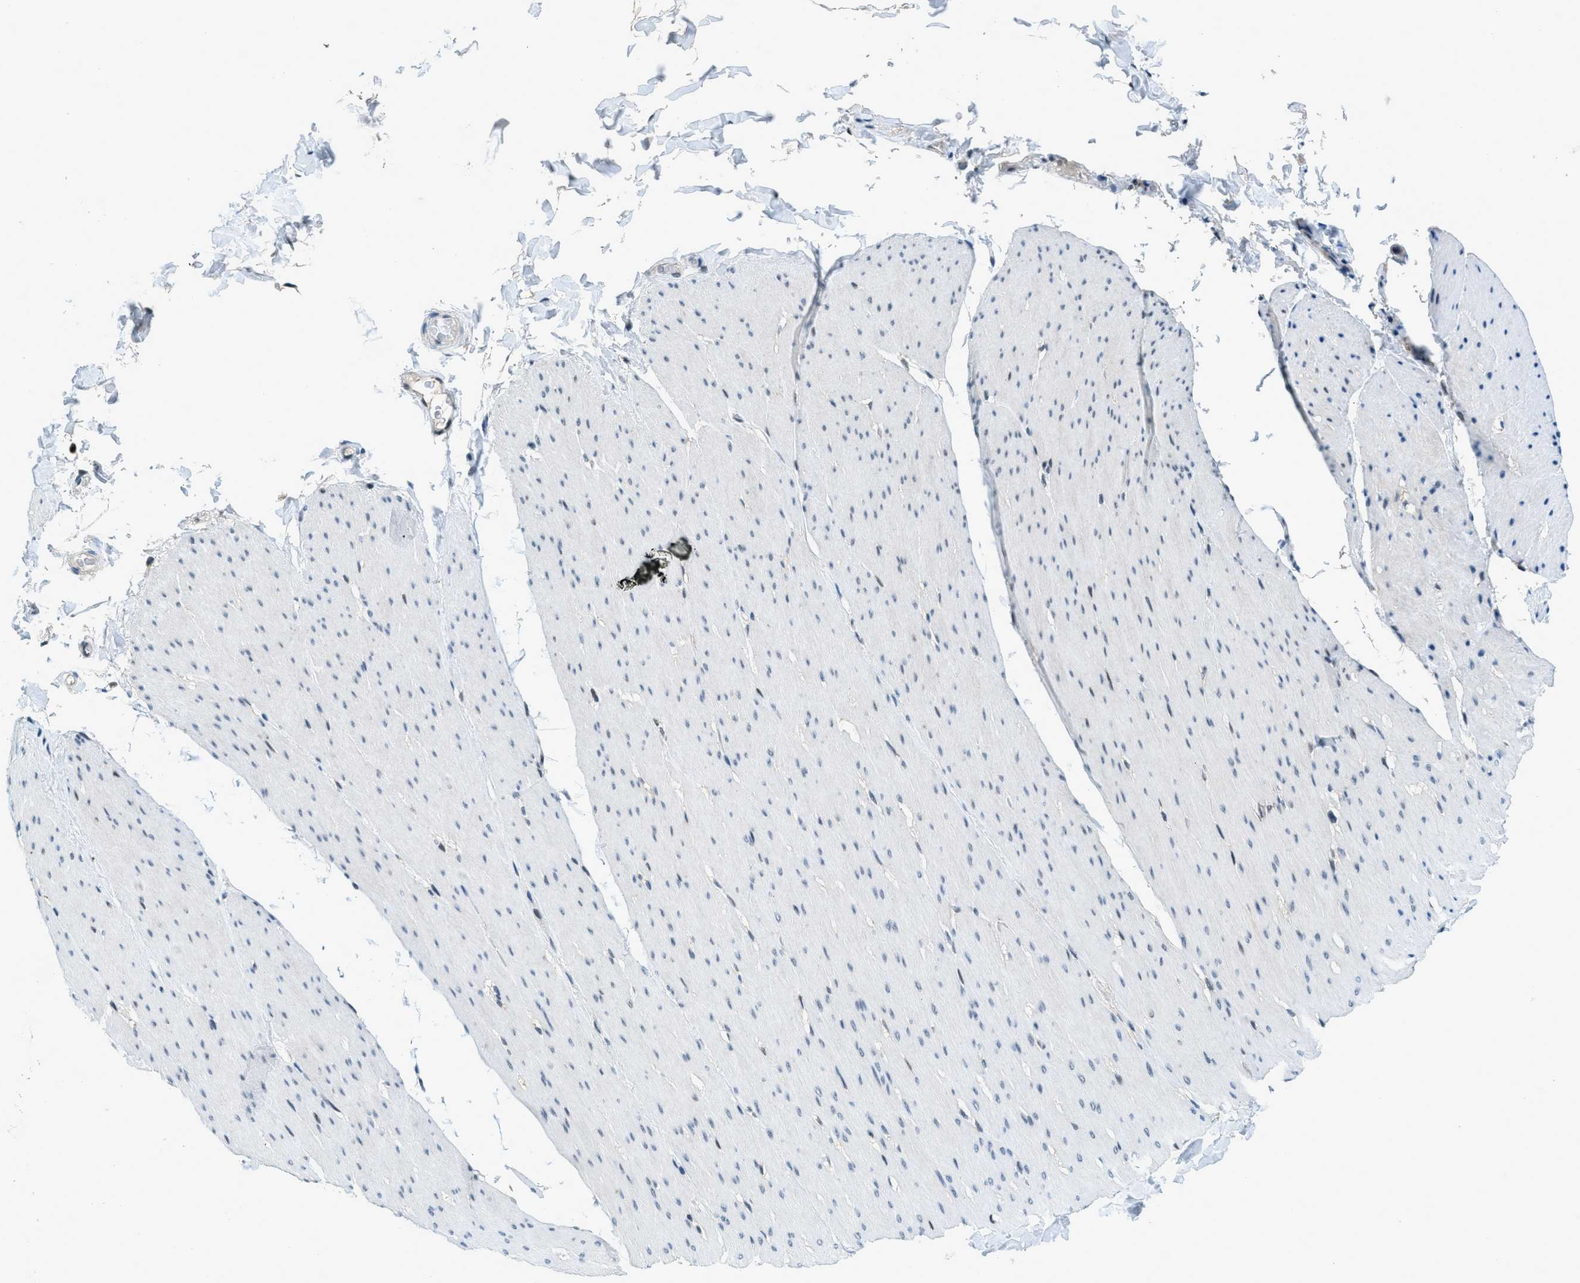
{"staining": {"intensity": "weak", "quantity": "<25%", "location": "nuclear"}, "tissue": "smooth muscle", "cell_type": "Smooth muscle cells", "image_type": "normal", "snomed": [{"axis": "morphology", "description": "Normal tissue, NOS"}, {"axis": "topography", "description": "Smooth muscle"}, {"axis": "topography", "description": "Colon"}], "caption": "DAB immunohistochemical staining of normal human smooth muscle displays no significant staining in smooth muscle cells. The staining is performed using DAB (3,3'-diaminobenzidine) brown chromogen with nuclei counter-stained in using hematoxylin.", "gene": "OGFR", "patient": {"sex": "male", "age": 67}}